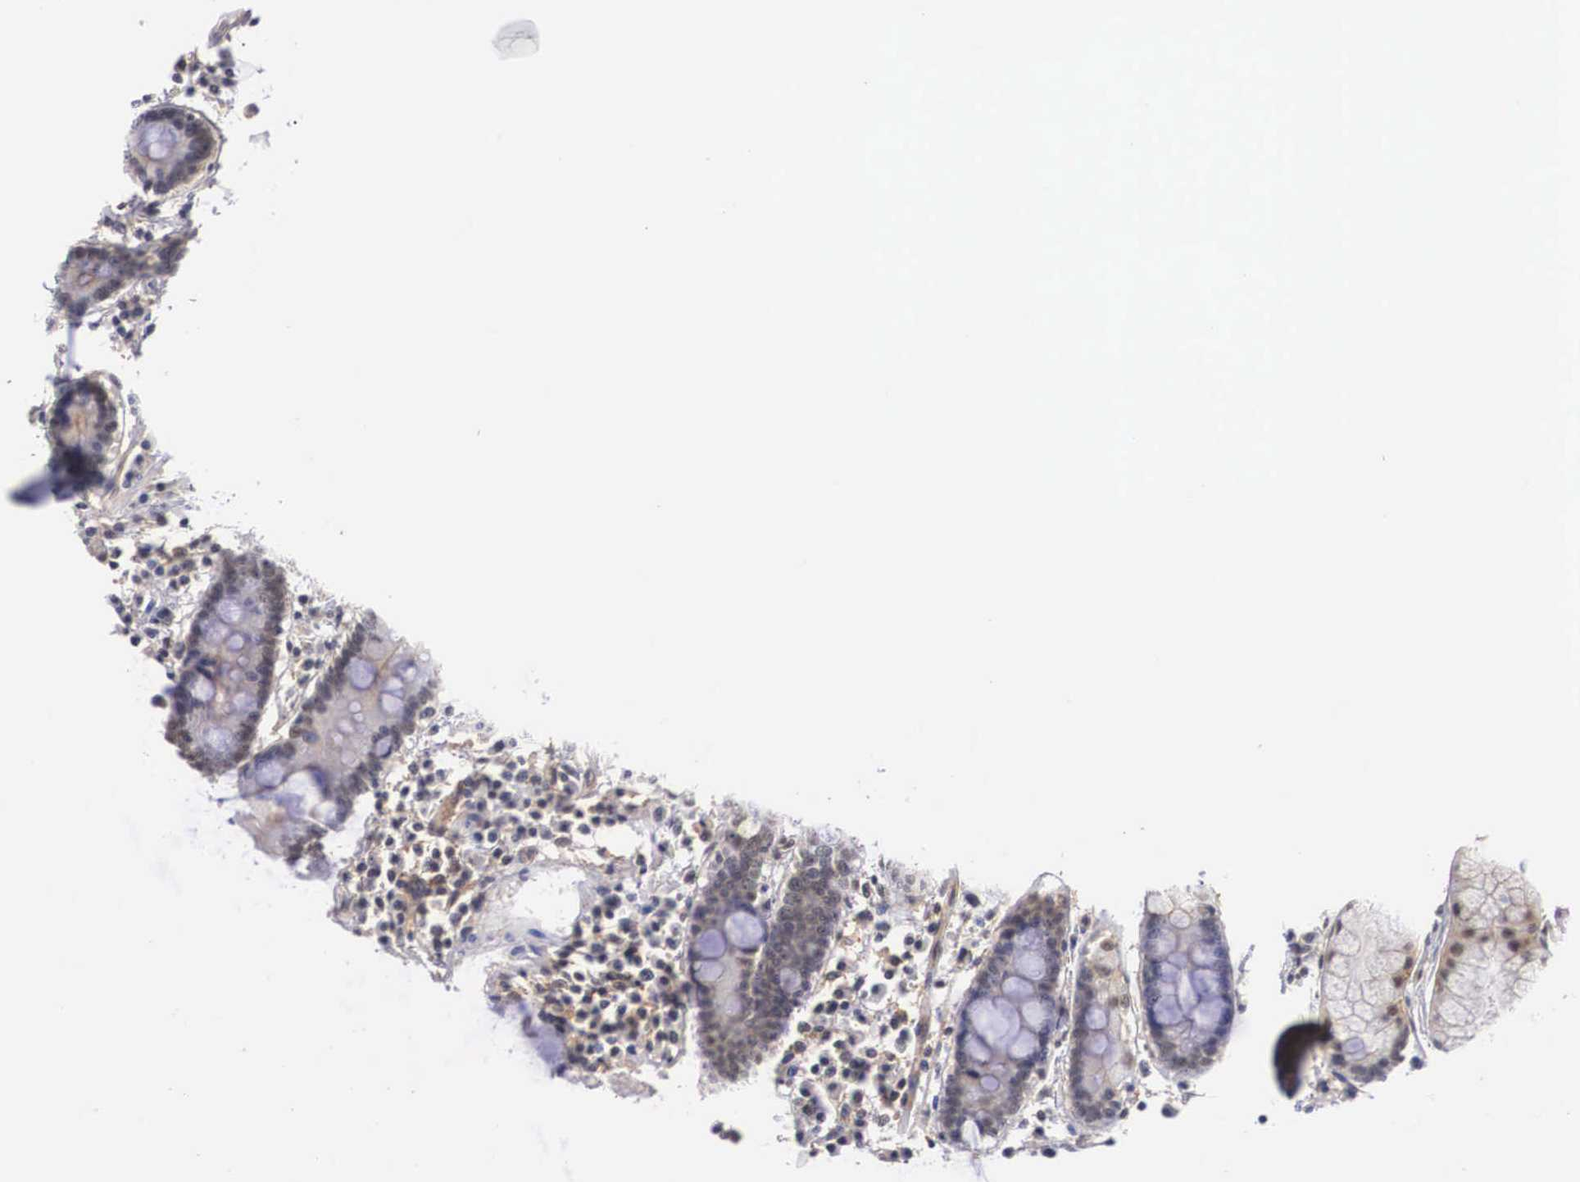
{"staining": {"intensity": "weak", "quantity": "<25%", "location": "nuclear"}, "tissue": "duodenum", "cell_type": "Glandular cells", "image_type": "normal", "snomed": [{"axis": "morphology", "description": "Normal tissue, NOS"}, {"axis": "topography", "description": "Duodenum"}], "caption": "Immunohistochemical staining of unremarkable duodenum reveals no significant expression in glandular cells. The staining was performed using DAB to visualize the protein expression in brown, while the nuclei were stained in blue with hematoxylin (Magnification: 20x).", "gene": "NR4A2", "patient": {"sex": "male", "age": 73}}